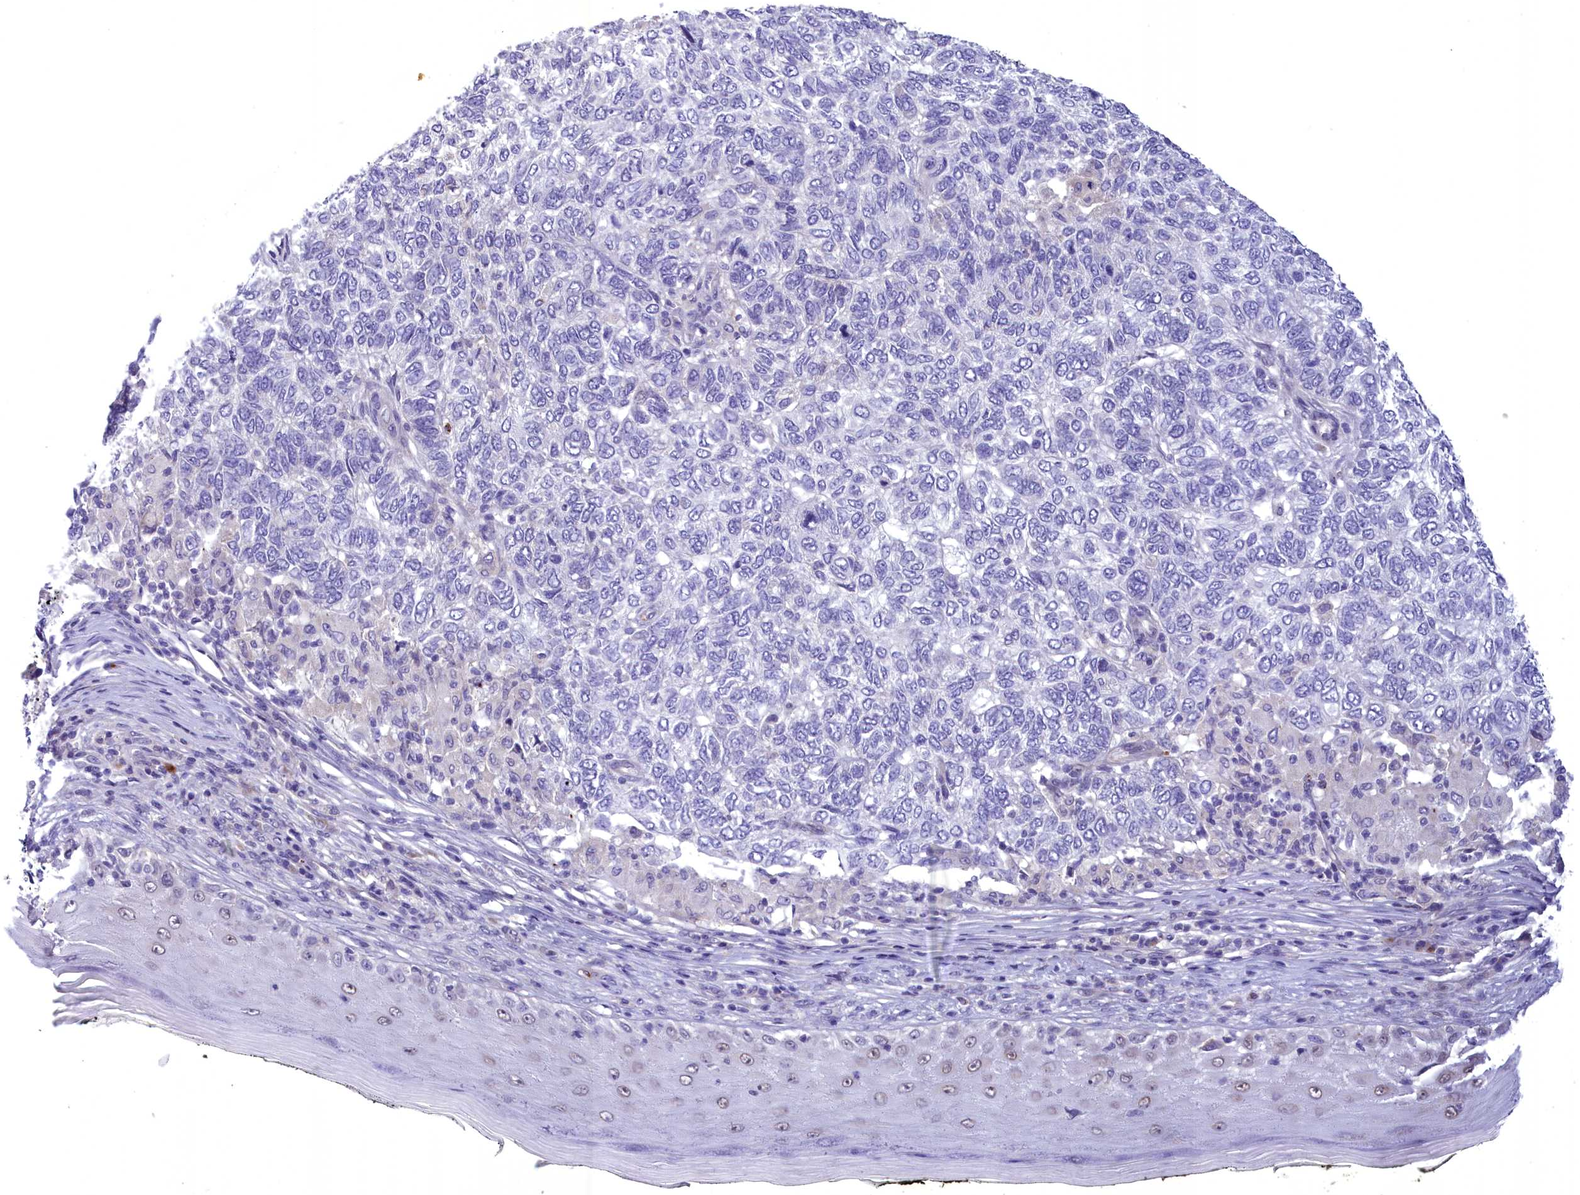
{"staining": {"intensity": "negative", "quantity": "none", "location": "none"}, "tissue": "skin cancer", "cell_type": "Tumor cells", "image_type": "cancer", "snomed": [{"axis": "morphology", "description": "Basal cell carcinoma"}, {"axis": "topography", "description": "Skin"}], "caption": "Tumor cells are negative for protein expression in human basal cell carcinoma (skin).", "gene": "FAM149B1", "patient": {"sex": "female", "age": 65}}